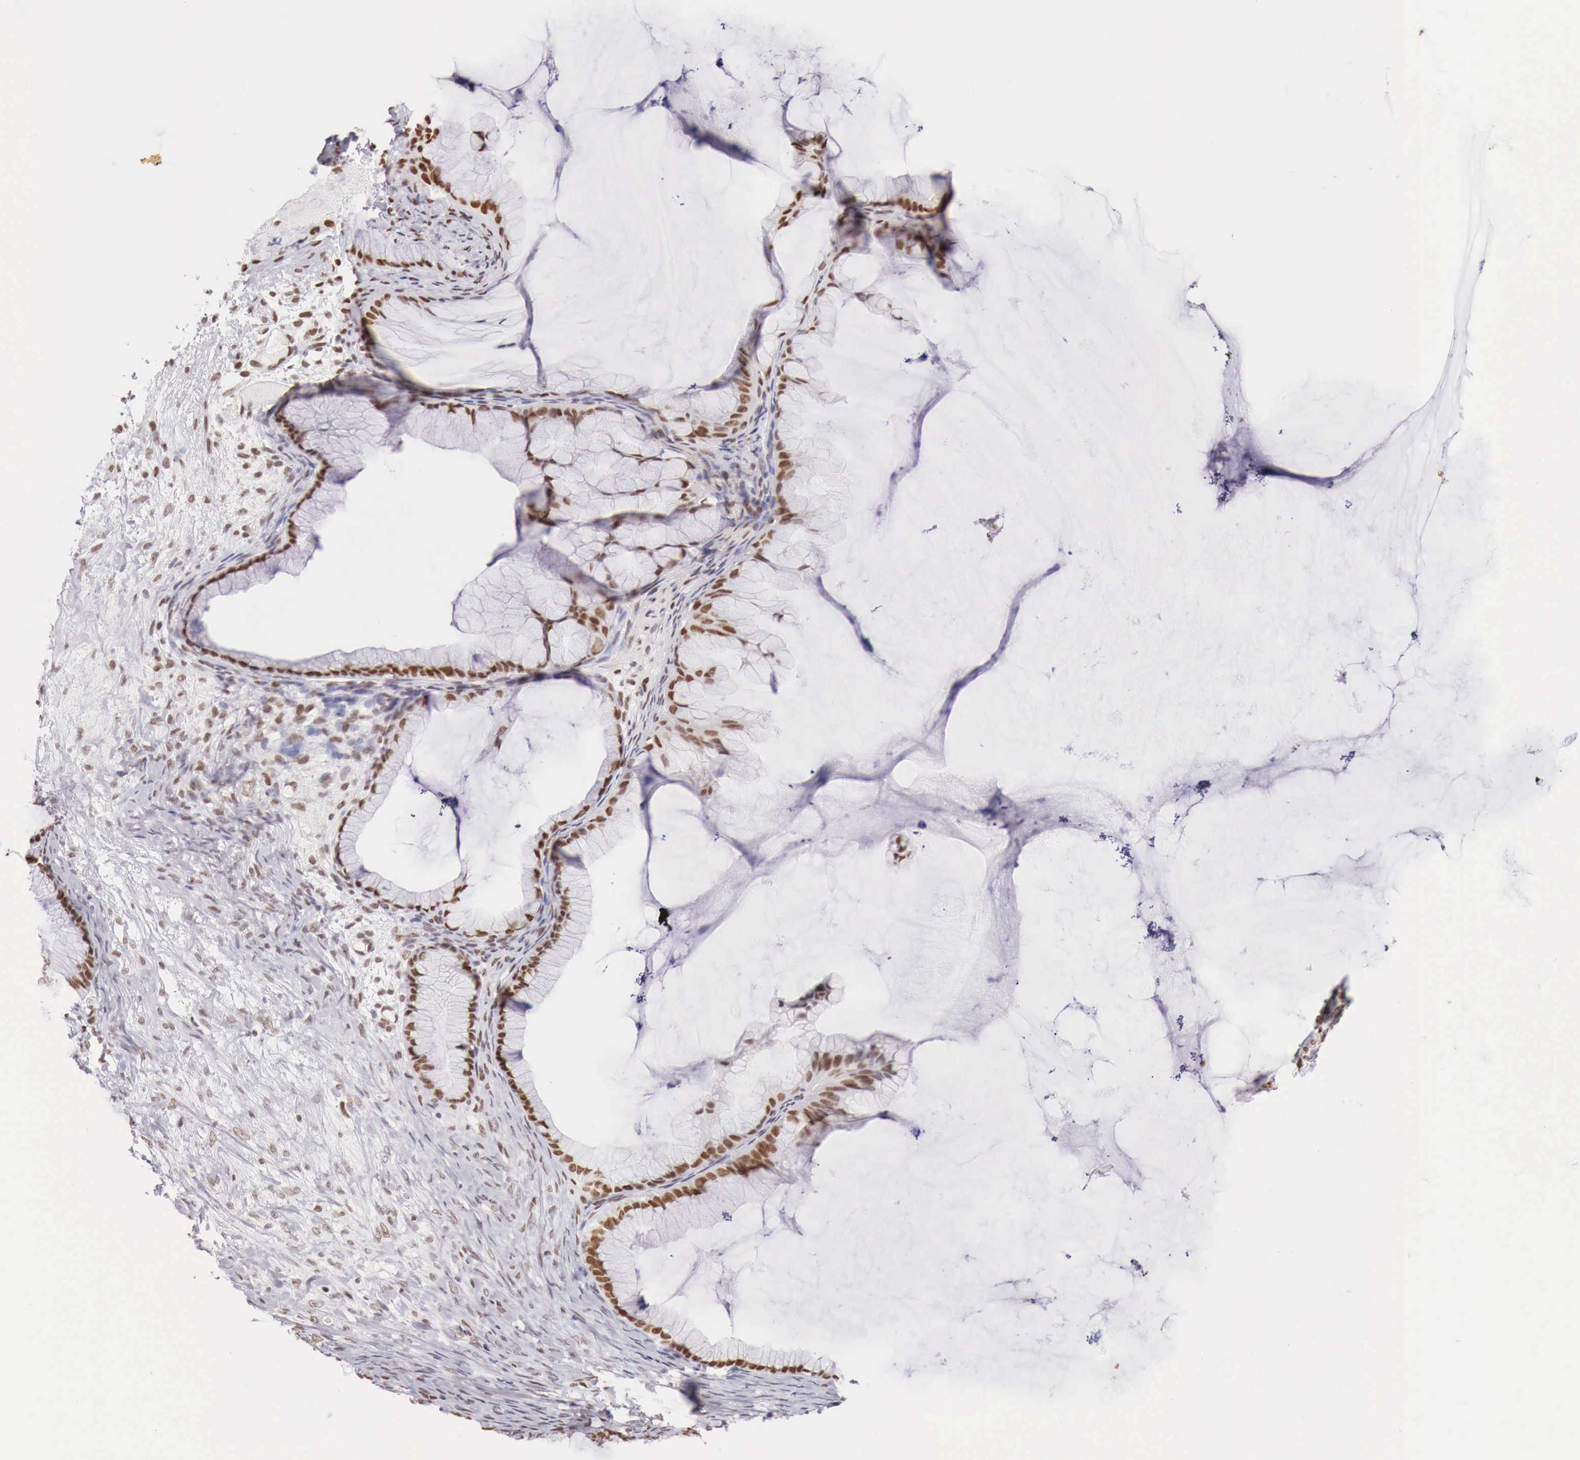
{"staining": {"intensity": "strong", "quantity": "25%-75%", "location": "nuclear"}, "tissue": "ovarian cancer", "cell_type": "Tumor cells", "image_type": "cancer", "snomed": [{"axis": "morphology", "description": "Cystadenocarcinoma, mucinous, NOS"}, {"axis": "topography", "description": "Ovary"}], "caption": "Immunohistochemical staining of mucinous cystadenocarcinoma (ovarian) demonstrates strong nuclear protein expression in approximately 25%-75% of tumor cells.", "gene": "PHF14", "patient": {"sex": "female", "age": 41}}